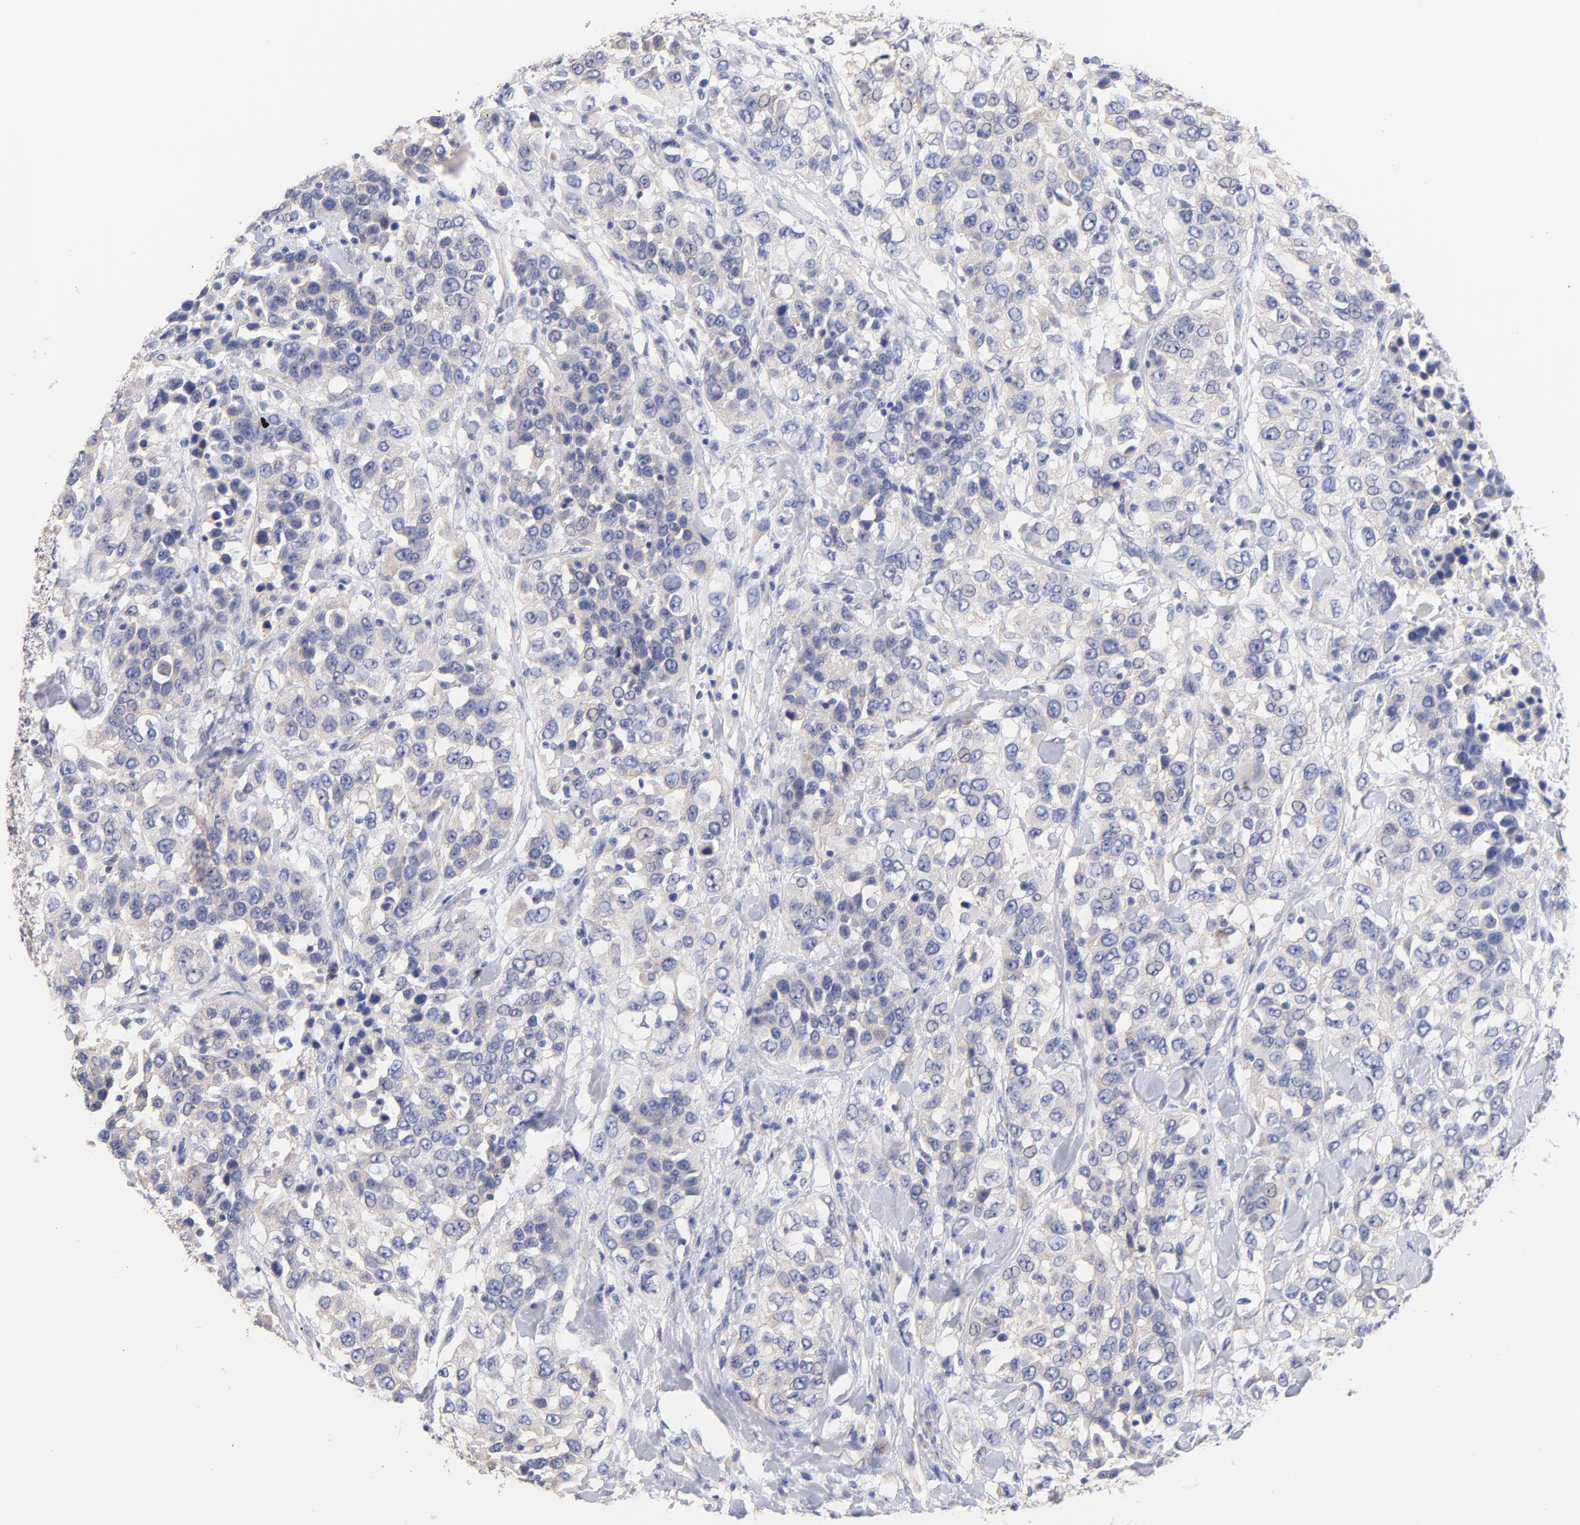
{"staining": {"intensity": "weak", "quantity": "<25%", "location": "cytoplasmic/membranous"}, "tissue": "urothelial cancer", "cell_type": "Tumor cells", "image_type": "cancer", "snomed": [{"axis": "morphology", "description": "Urothelial carcinoma, High grade"}, {"axis": "topography", "description": "Urinary bladder"}], "caption": "Tumor cells show no significant expression in urothelial cancer.", "gene": "TNFRSF13C", "patient": {"sex": "female", "age": 80}}